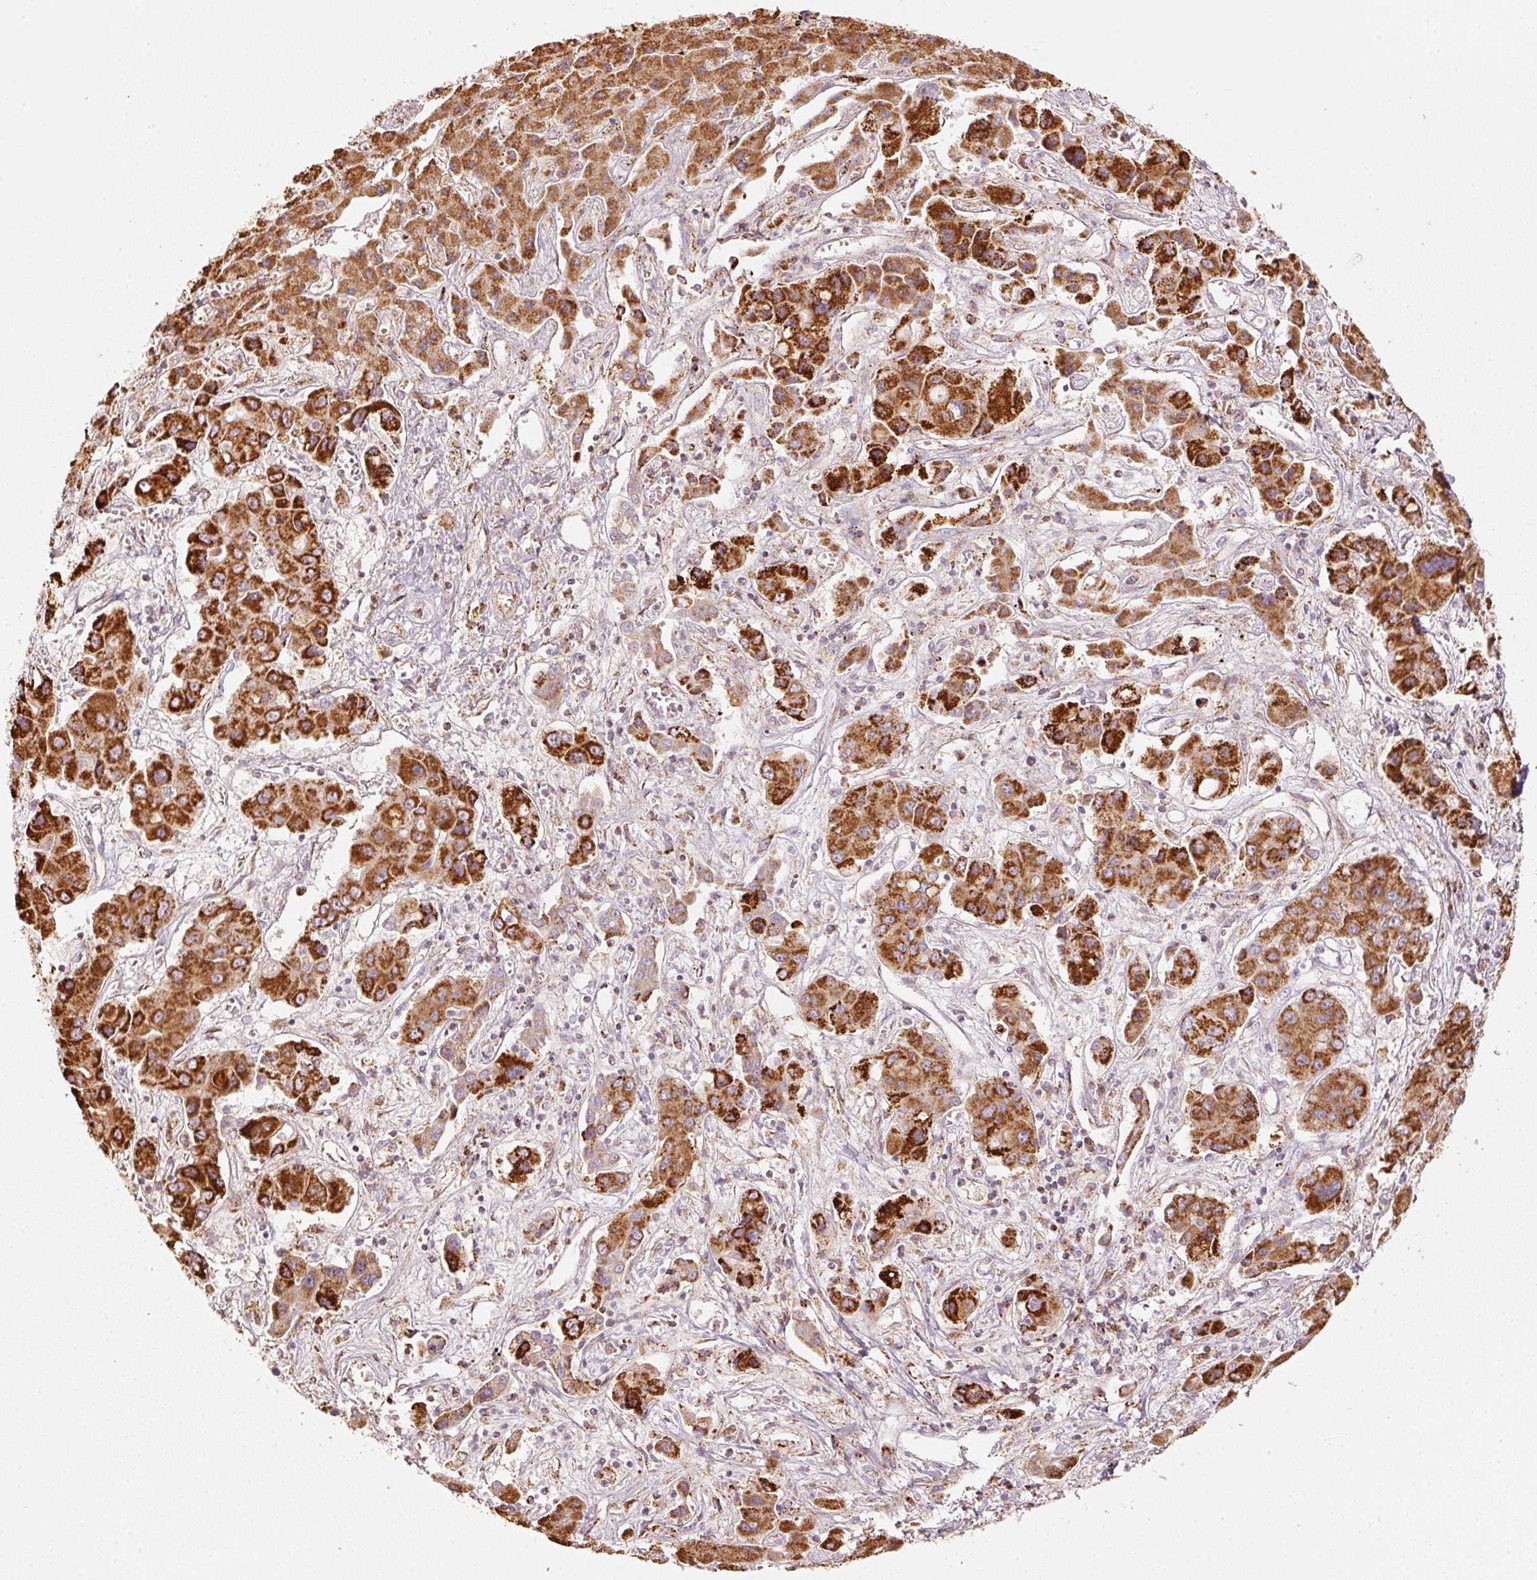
{"staining": {"intensity": "strong", "quantity": ">75%", "location": "cytoplasmic/membranous"}, "tissue": "liver cancer", "cell_type": "Tumor cells", "image_type": "cancer", "snomed": [{"axis": "morphology", "description": "Cholangiocarcinoma"}, {"axis": "topography", "description": "Liver"}], "caption": "IHC of liver cancer displays high levels of strong cytoplasmic/membranous positivity in approximately >75% of tumor cells.", "gene": "C17orf98", "patient": {"sex": "male", "age": 67}}